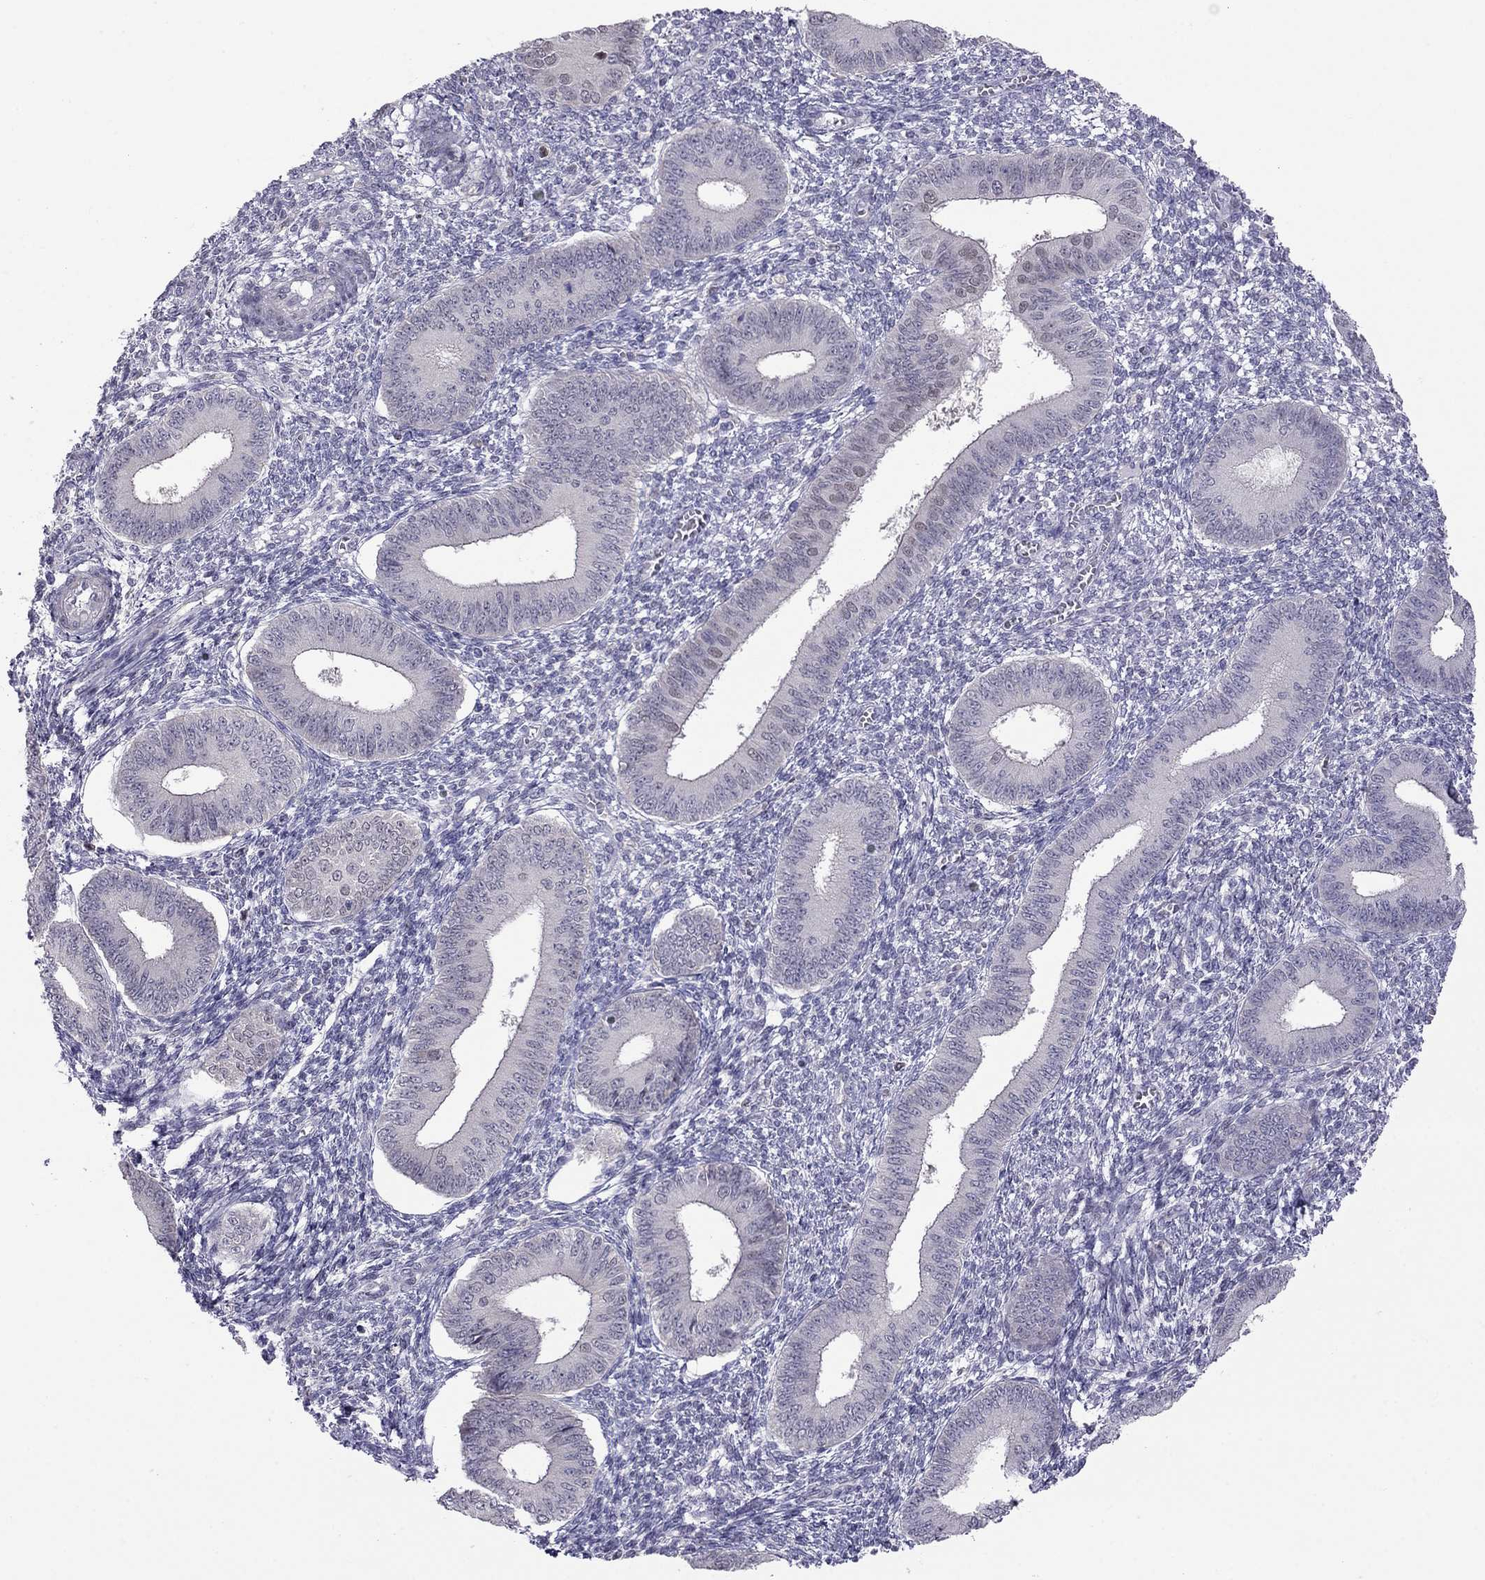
{"staining": {"intensity": "negative", "quantity": "none", "location": "none"}, "tissue": "endometrium", "cell_type": "Cells in endometrial stroma", "image_type": "normal", "snomed": [{"axis": "morphology", "description": "Normal tissue, NOS"}, {"axis": "topography", "description": "Endometrium"}], "caption": "Endometrium was stained to show a protein in brown. There is no significant positivity in cells in endometrial stroma. (Immunohistochemistry (ihc), brightfield microscopy, high magnification).", "gene": "LRRC39", "patient": {"sex": "female", "age": 42}}